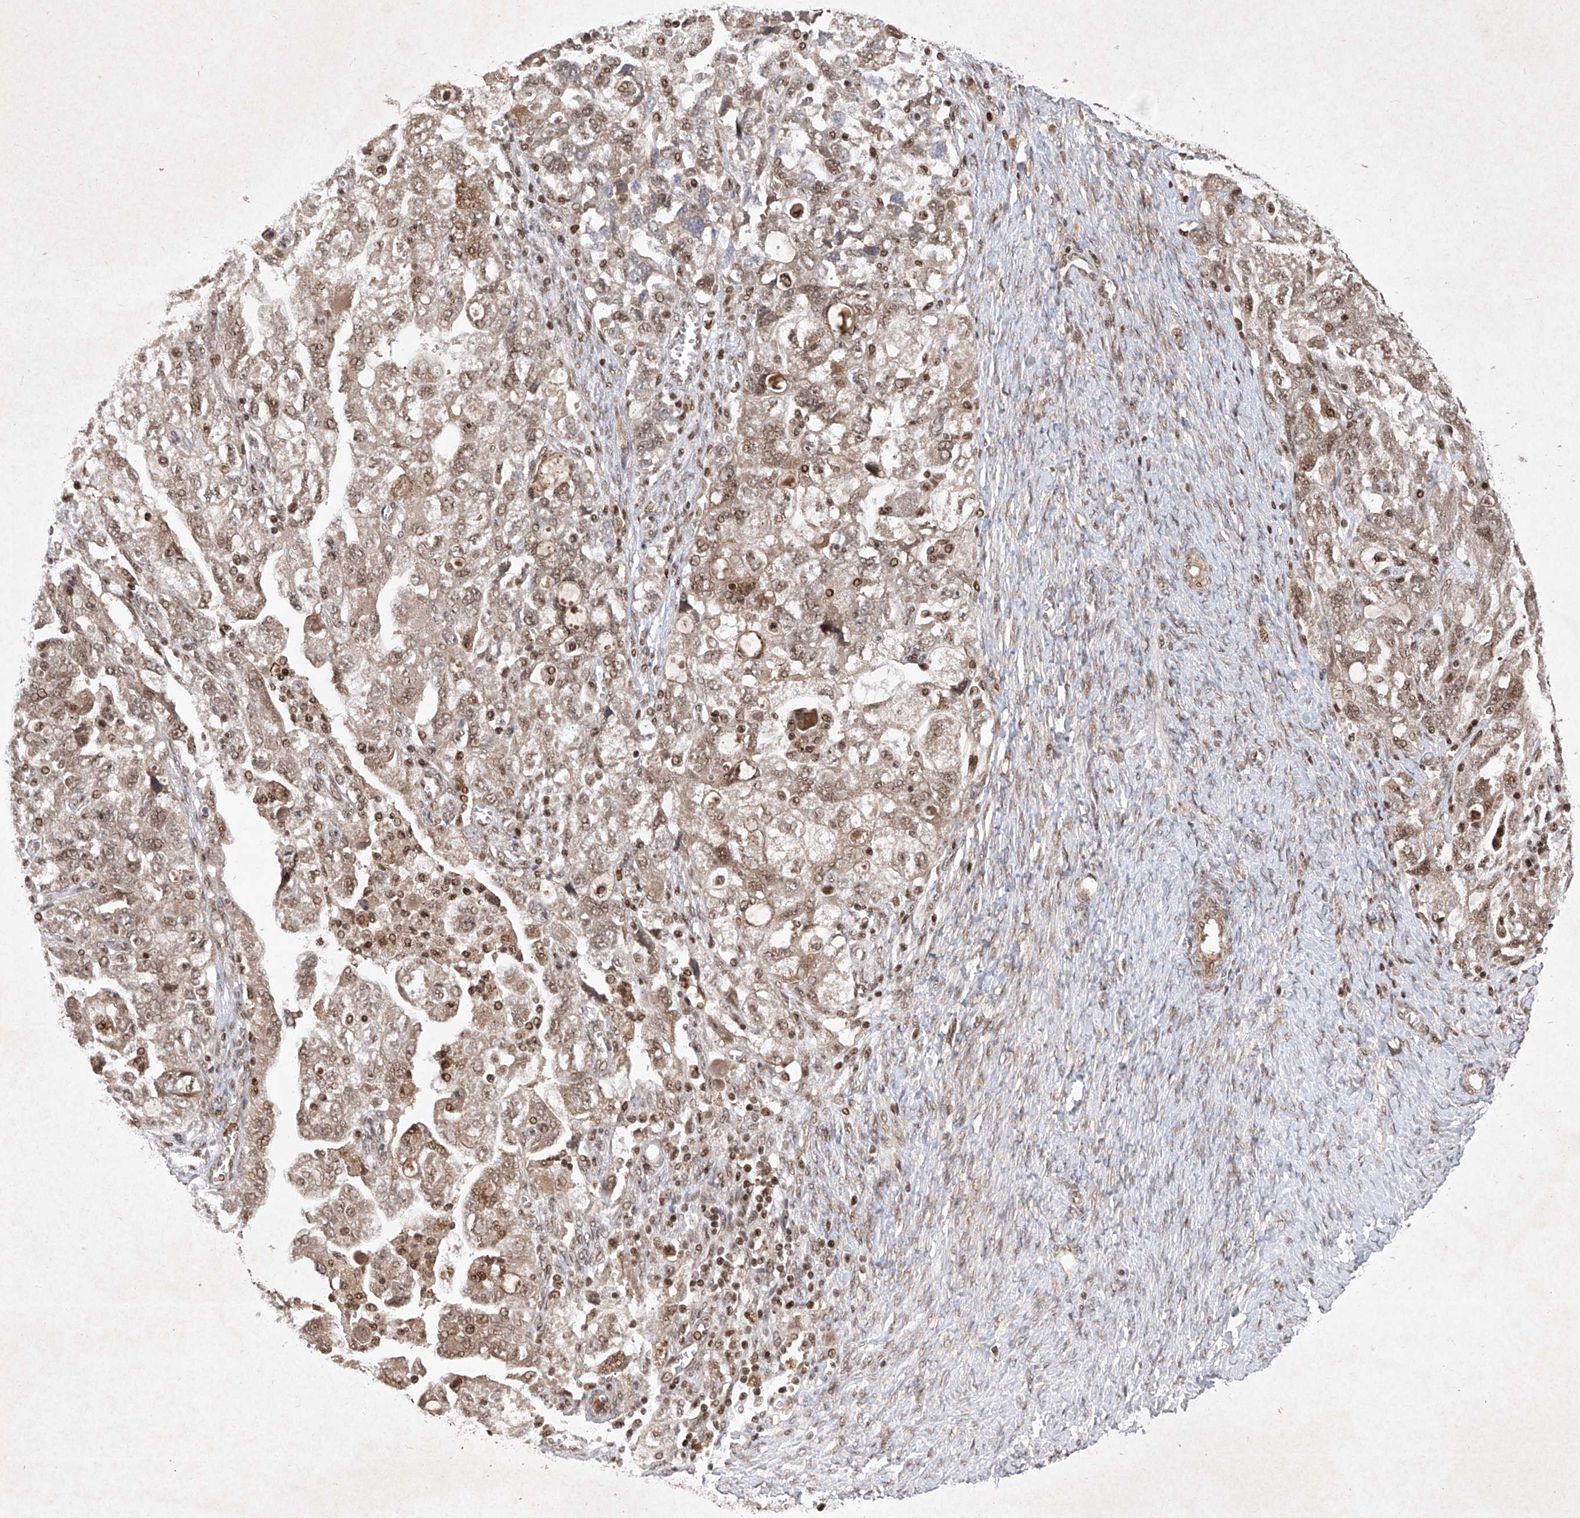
{"staining": {"intensity": "moderate", "quantity": ">75%", "location": "cytoplasmic/membranous,nuclear"}, "tissue": "ovarian cancer", "cell_type": "Tumor cells", "image_type": "cancer", "snomed": [{"axis": "morphology", "description": "Carcinoma, NOS"}, {"axis": "morphology", "description": "Cystadenocarcinoma, serous, NOS"}, {"axis": "topography", "description": "Ovary"}], "caption": "This histopathology image demonstrates immunohistochemistry (IHC) staining of human ovarian serous cystadenocarcinoma, with medium moderate cytoplasmic/membranous and nuclear staining in about >75% of tumor cells.", "gene": "IRF2", "patient": {"sex": "female", "age": 69}}